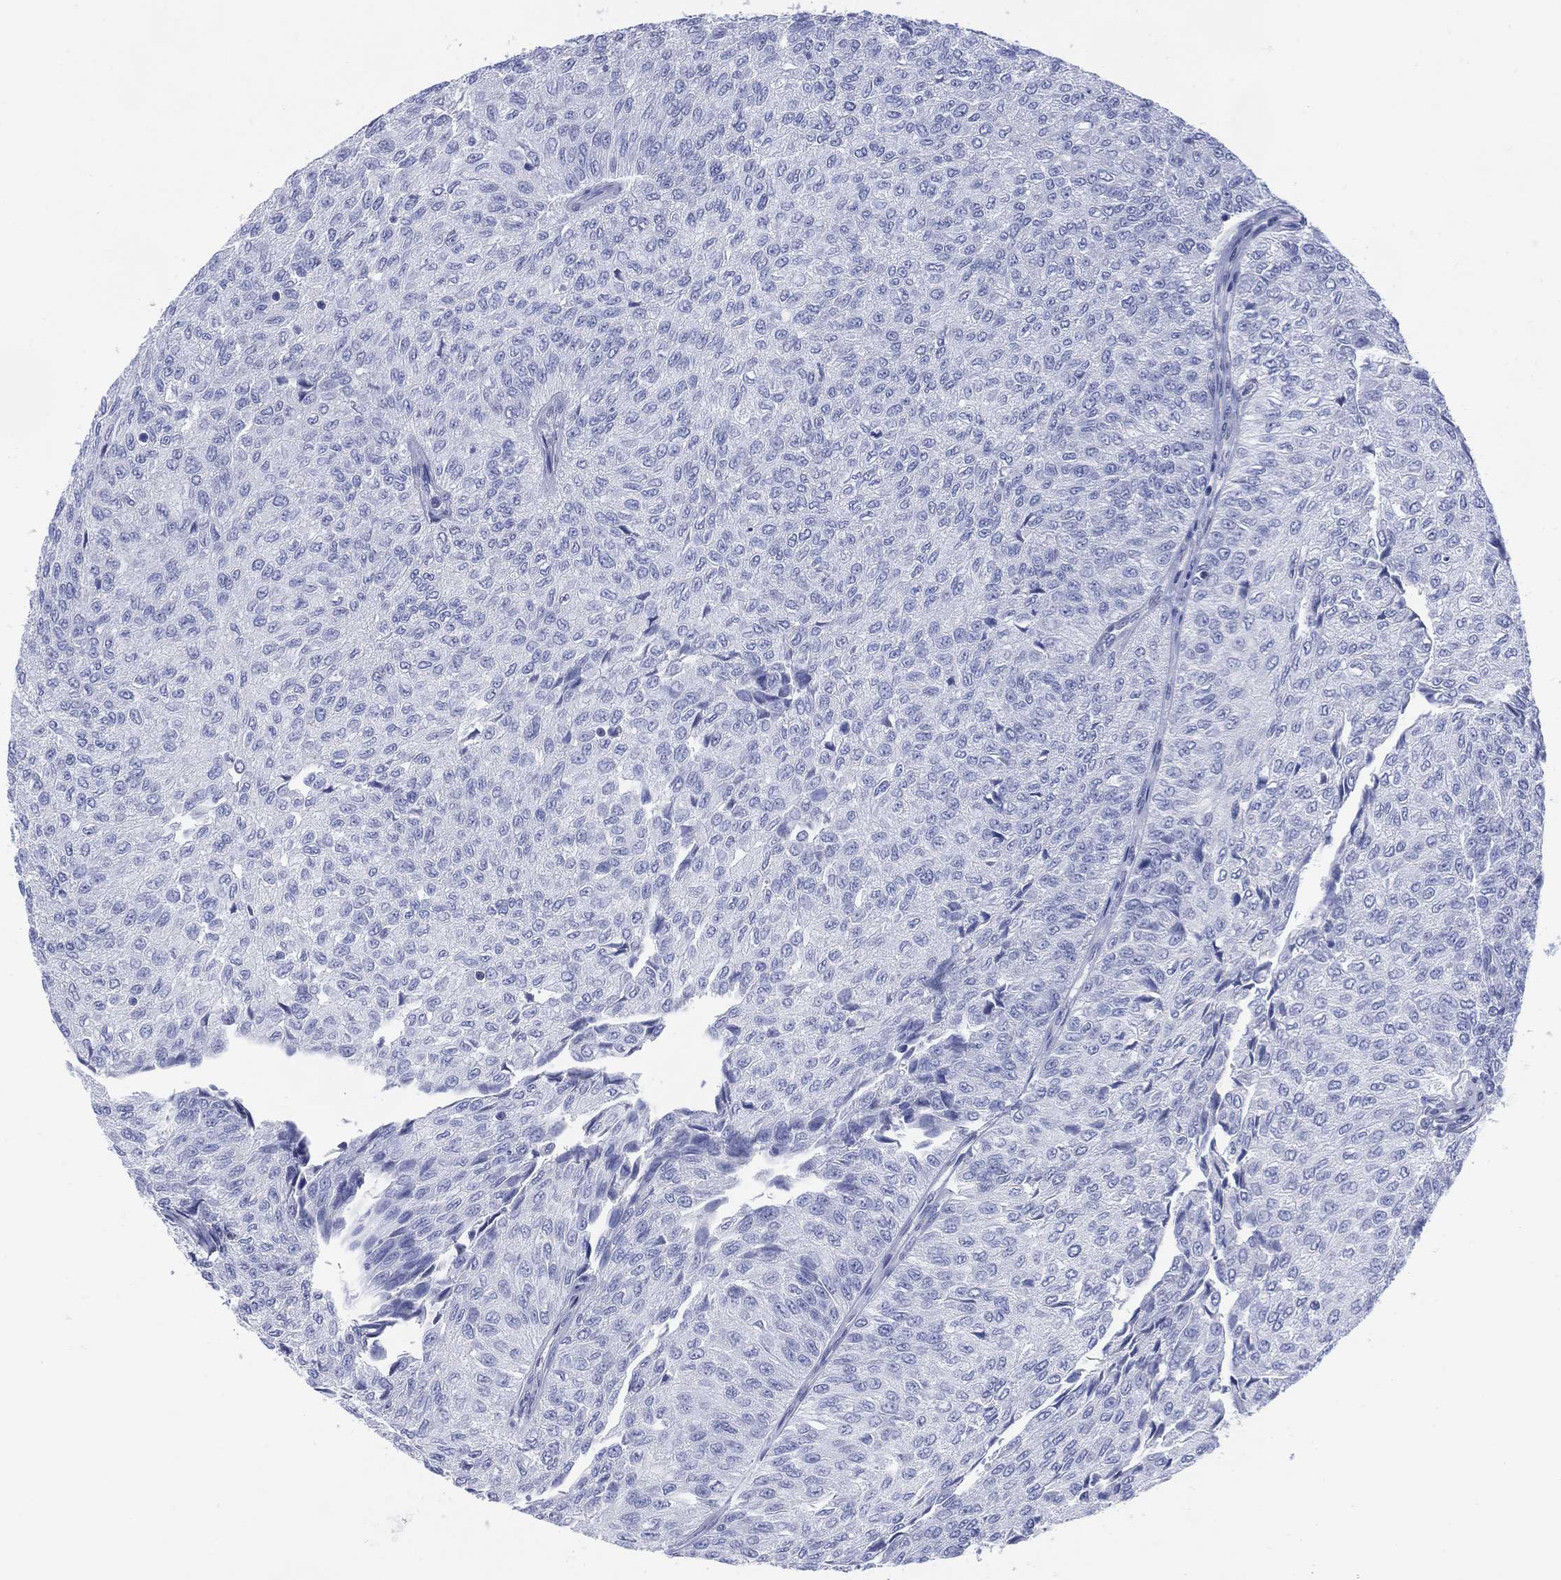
{"staining": {"intensity": "negative", "quantity": "none", "location": "none"}, "tissue": "urothelial cancer", "cell_type": "Tumor cells", "image_type": "cancer", "snomed": [{"axis": "morphology", "description": "Urothelial carcinoma, Low grade"}, {"axis": "topography", "description": "Urinary bladder"}], "caption": "Immunohistochemical staining of human urothelial cancer displays no significant positivity in tumor cells.", "gene": "DDI1", "patient": {"sex": "male", "age": 78}}